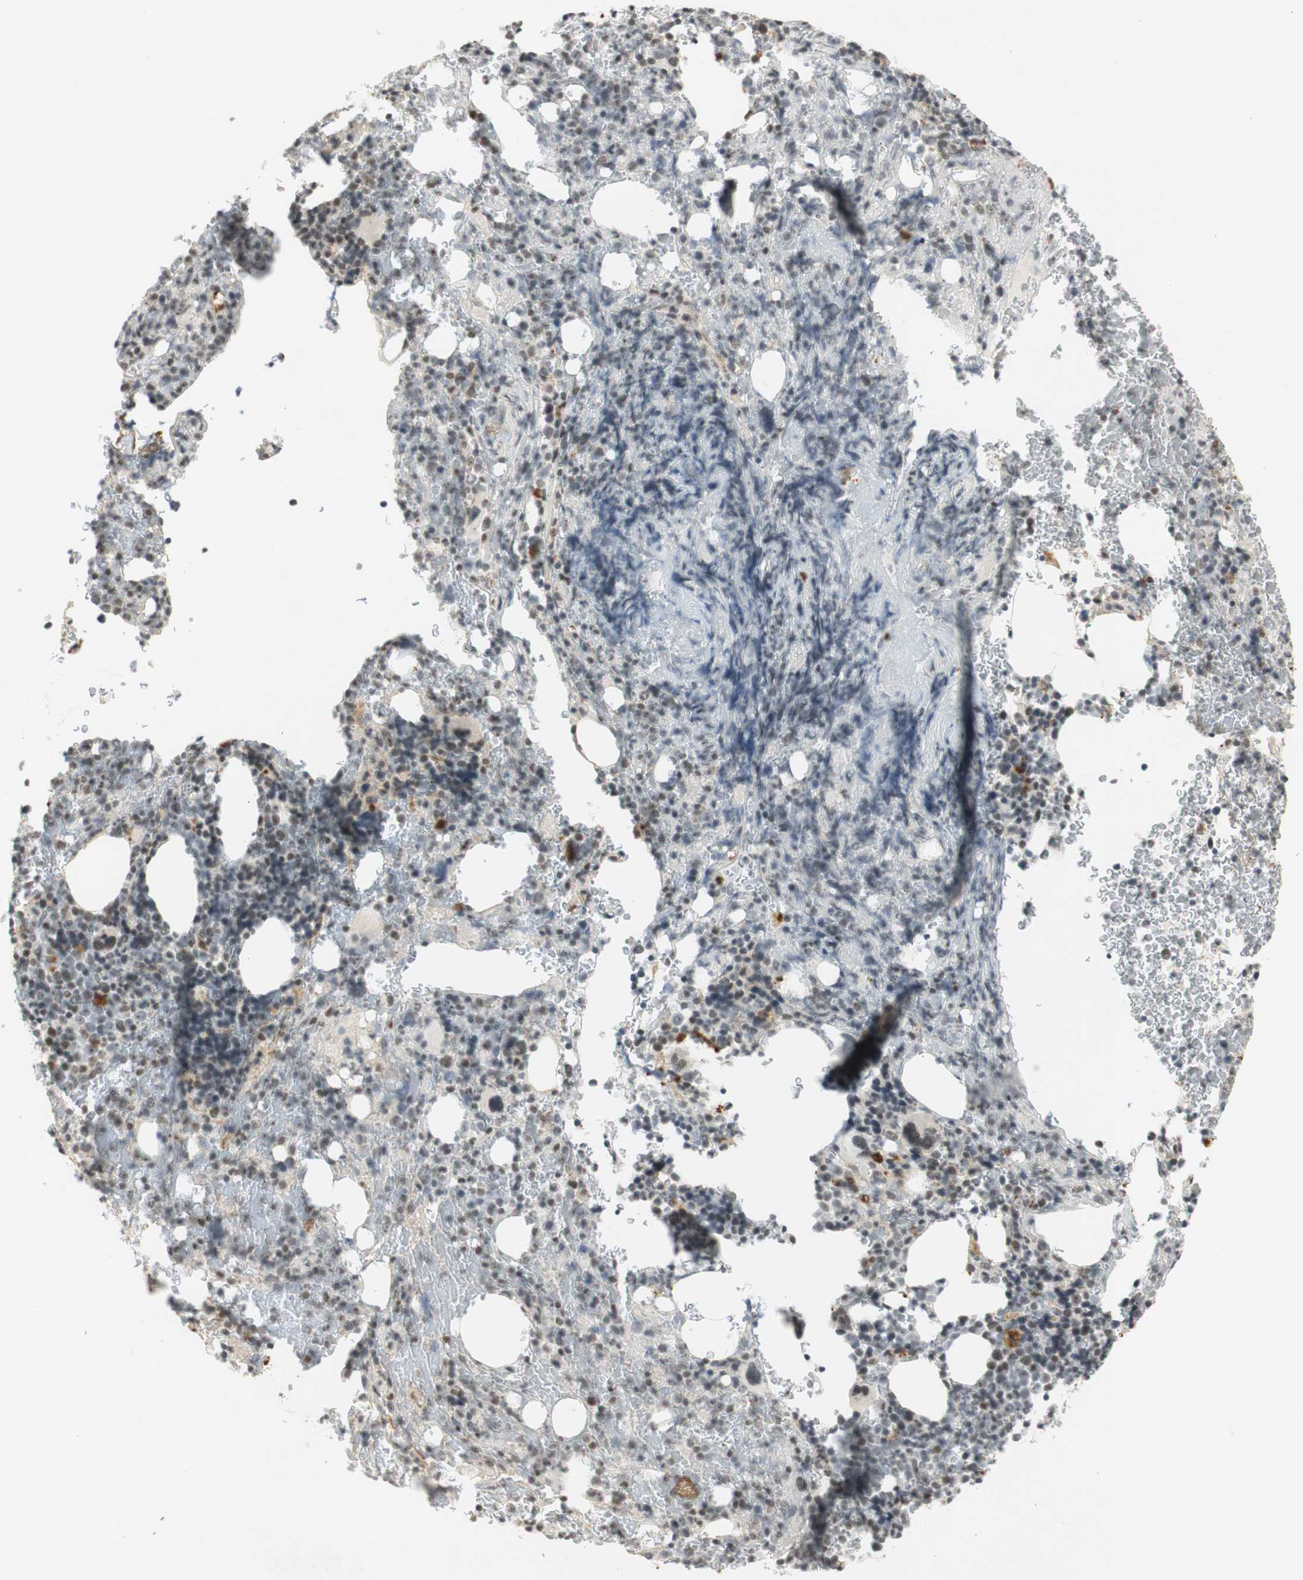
{"staining": {"intensity": "weak", "quantity": "25%-75%", "location": "nuclear"}, "tissue": "bone marrow", "cell_type": "Hematopoietic cells", "image_type": "normal", "snomed": [{"axis": "morphology", "description": "Normal tissue, NOS"}, {"axis": "morphology", "description": "Inflammation, NOS"}, {"axis": "topography", "description": "Bone marrow"}], "caption": "Brown immunohistochemical staining in unremarkable human bone marrow displays weak nuclear staining in about 25%-75% of hematopoietic cells. The staining is performed using DAB (3,3'-diaminobenzidine) brown chromogen to label protein expression. The nuclei are counter-stained blue using hematoxylin.", "gene": "IRF1", "patient": {"sex": "male", "age": 72}}